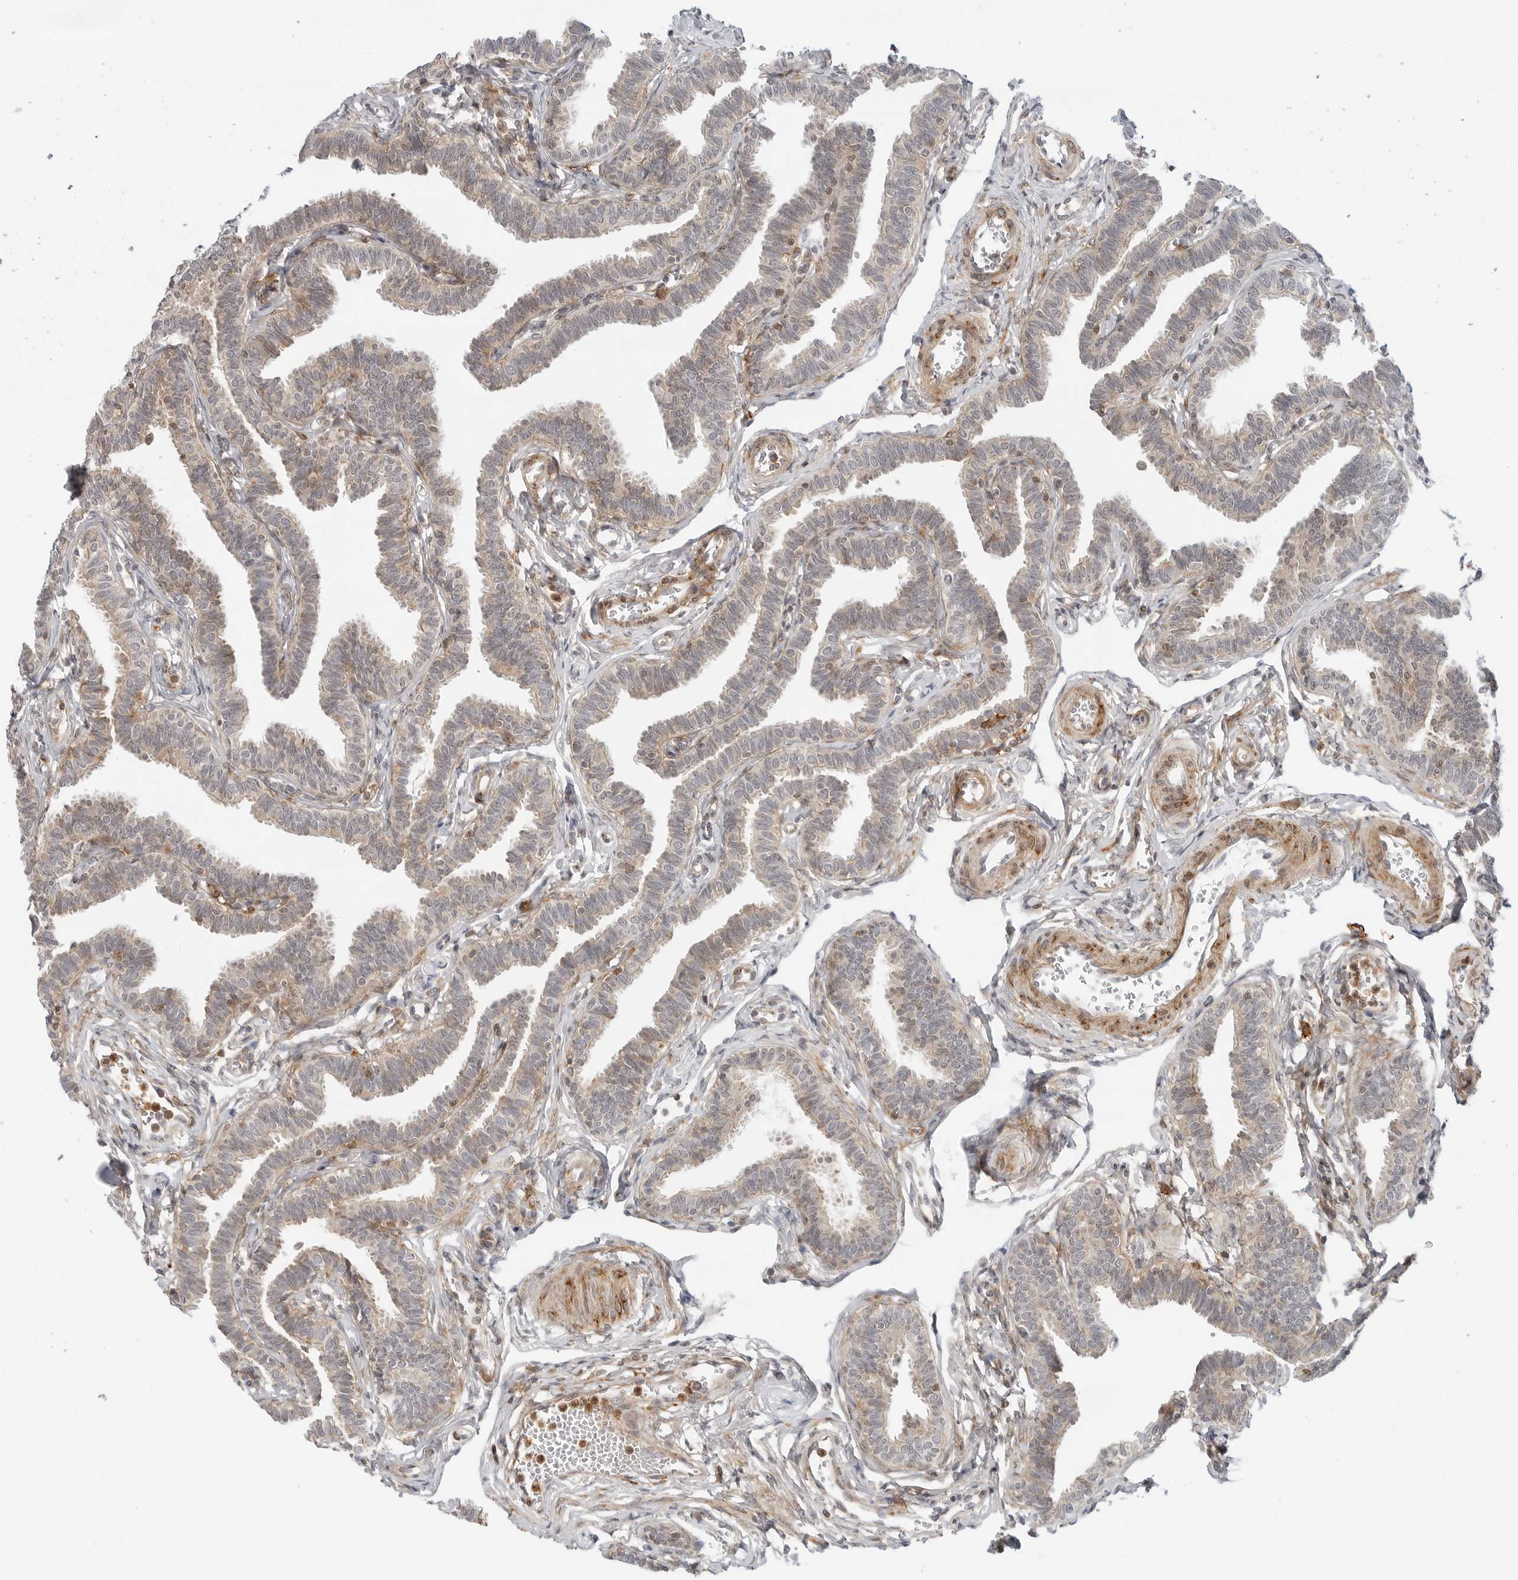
{"staining": {"intensity": "moderate", "quantity": "25%-75%", "location": "cytoplasmic/membranous"}, "tissue": "fallopian tube", "cell_type": "Glandular cells", "image_type": "normal", "snomed": [{"axis": "morphology", "description": "Normal tissue, NOS"}, {"axis": "topography", "description": "Fallopian tube"}, {"axis": "topography", "description": "Ovary"}], "caption": "Immunohistochemistry (IHC) (DAB (3,3'-diaminobenzidine)) staining of benign human fallopian tube exhibits moderate cytoplasmic/membranous protein positivity in about 25%-75% of glandular cells.", "gene": "C1QTNF1", "patient": {"sex": "female", "age": 23}}